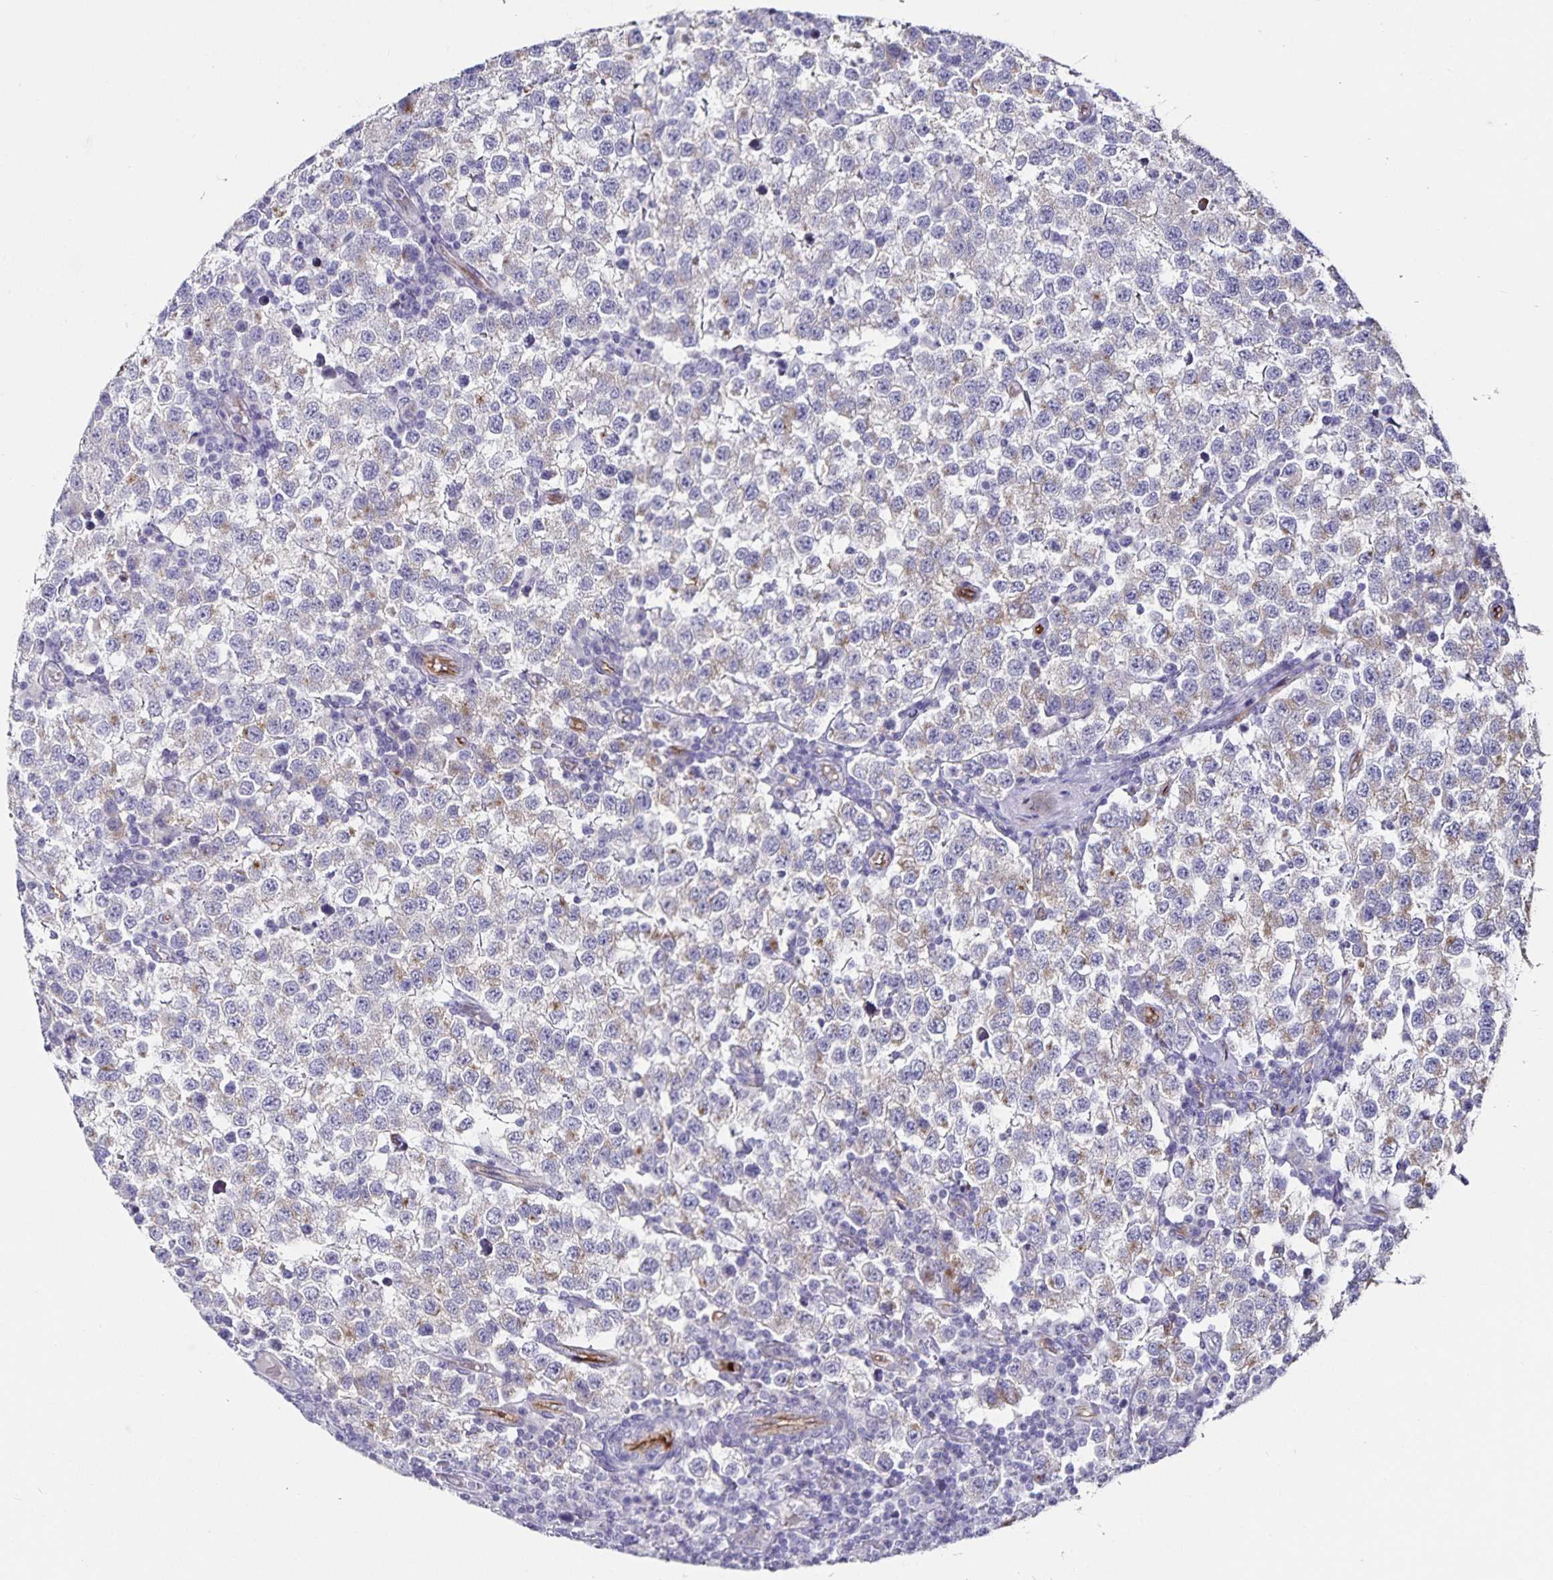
{"staining": {"intensity": "weak", "quantity": "25%-75%", "location": "cytoplasmic/membranous"}, "tissue": "testis cancer", "cell_type": "Tumor cells", "image_type": "cancer", "snomed": [{"axis": "morphology", "description": "Seminoma, NOS"}, {"axis": "topography", "description": "Testis"}], "caption": "Immunohistochemical staining of testis seminoma demonstrates low levels of weak cytoplasmic/membranous protein positivity in about 25%-75% of tumor cells. (DAB IHC with brightfield microscopy, high magnification).", "gene": "PODXL", "patient": {"sex": "male", "age": 34}}